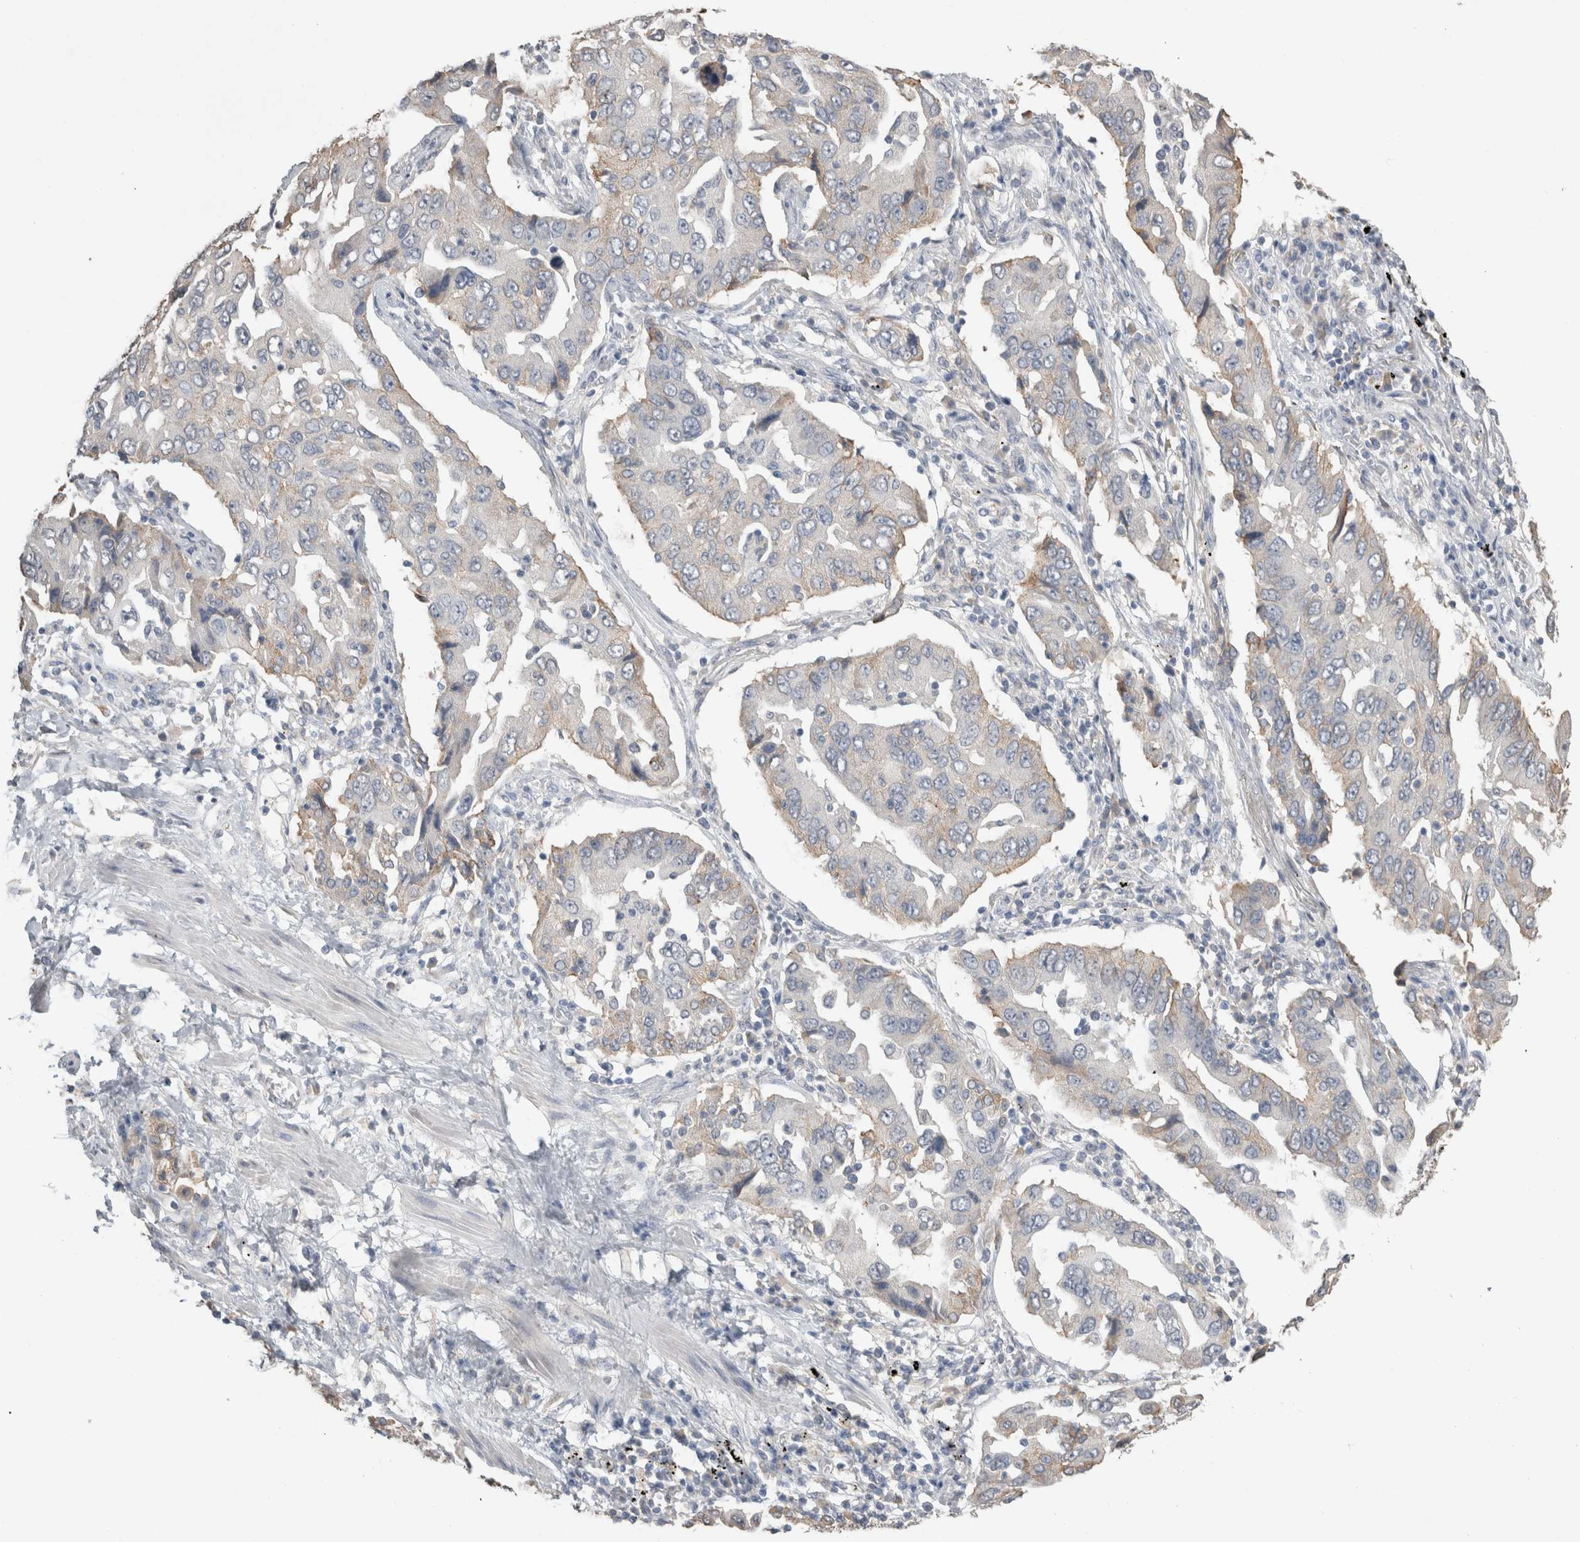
{"staining": {"intensity": "negative", "quantity": "none", "location": "none"}, "tissue": "lung cancer", "cell_type": "Tumor cells", "image_type": "cancer", "snomed": [{"axis": "morphology", "description": "Adenocarcinoma, NOS"}, {"axis": "topography", "description": "Lung"}], "caption": "IHC of lung cancer exhibits no staining in tumor cells.", "gene": "NAALADL2", "patient": {"sex": "female", "age": 65}}